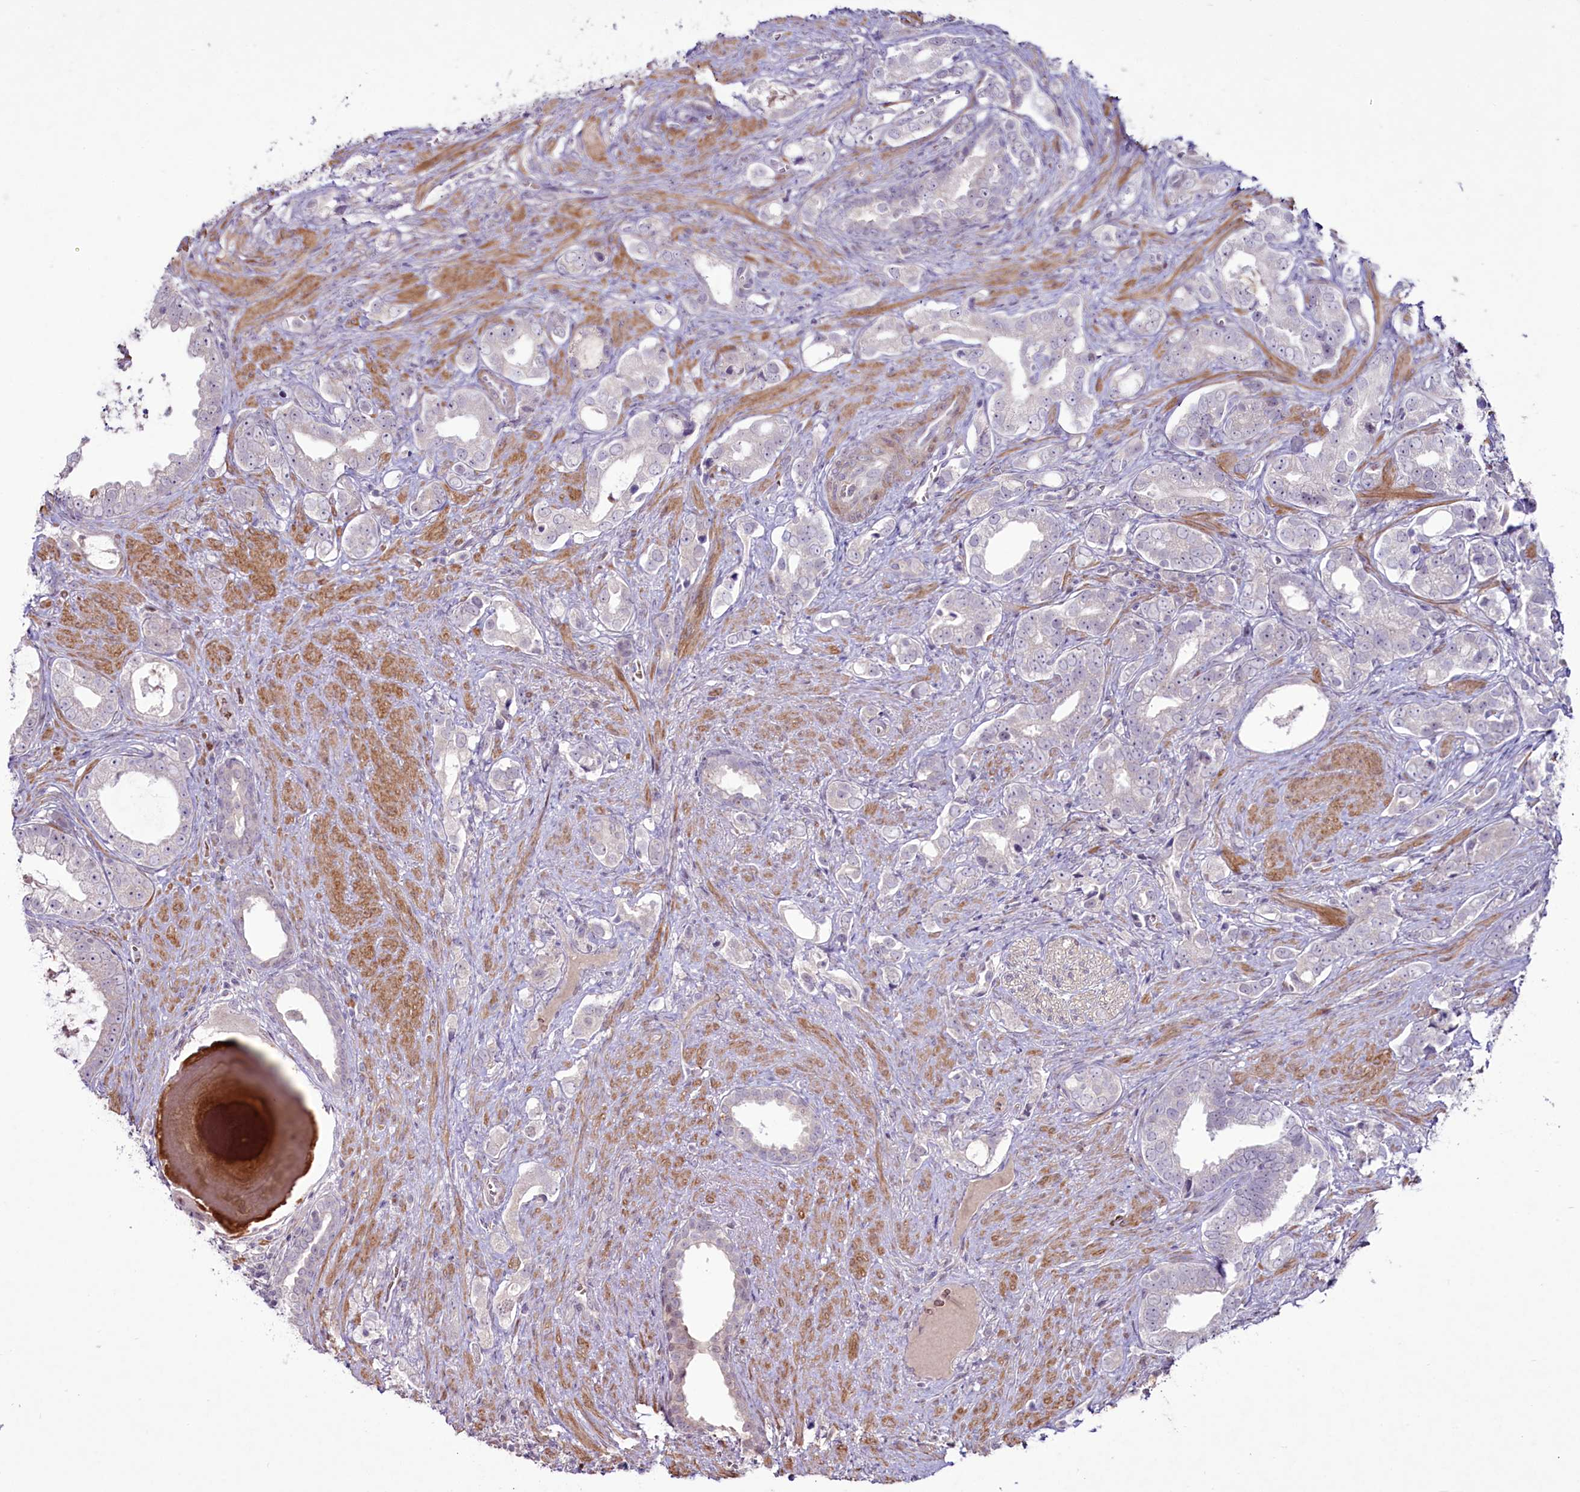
{"staining": {"intensity": "negative", "quantity": "none", "location": "none"}, "tissue": "prostate cancer", "cell_type": "Tumor cells", "image_type": "cancer", "snomed": [{"axis": "morphology", "description": "Adenocarcinoma, High grade"}, {"axis": "topography", "description": "Prostate"}], "caption": "Prostate cancer was stained to show a protein in brown. There is no significant staining in tumor cells. (DAB immunohistochemistry, high magnification).", "gene": "SUSD3", "patient": {"sex": "male", "age": 67}}